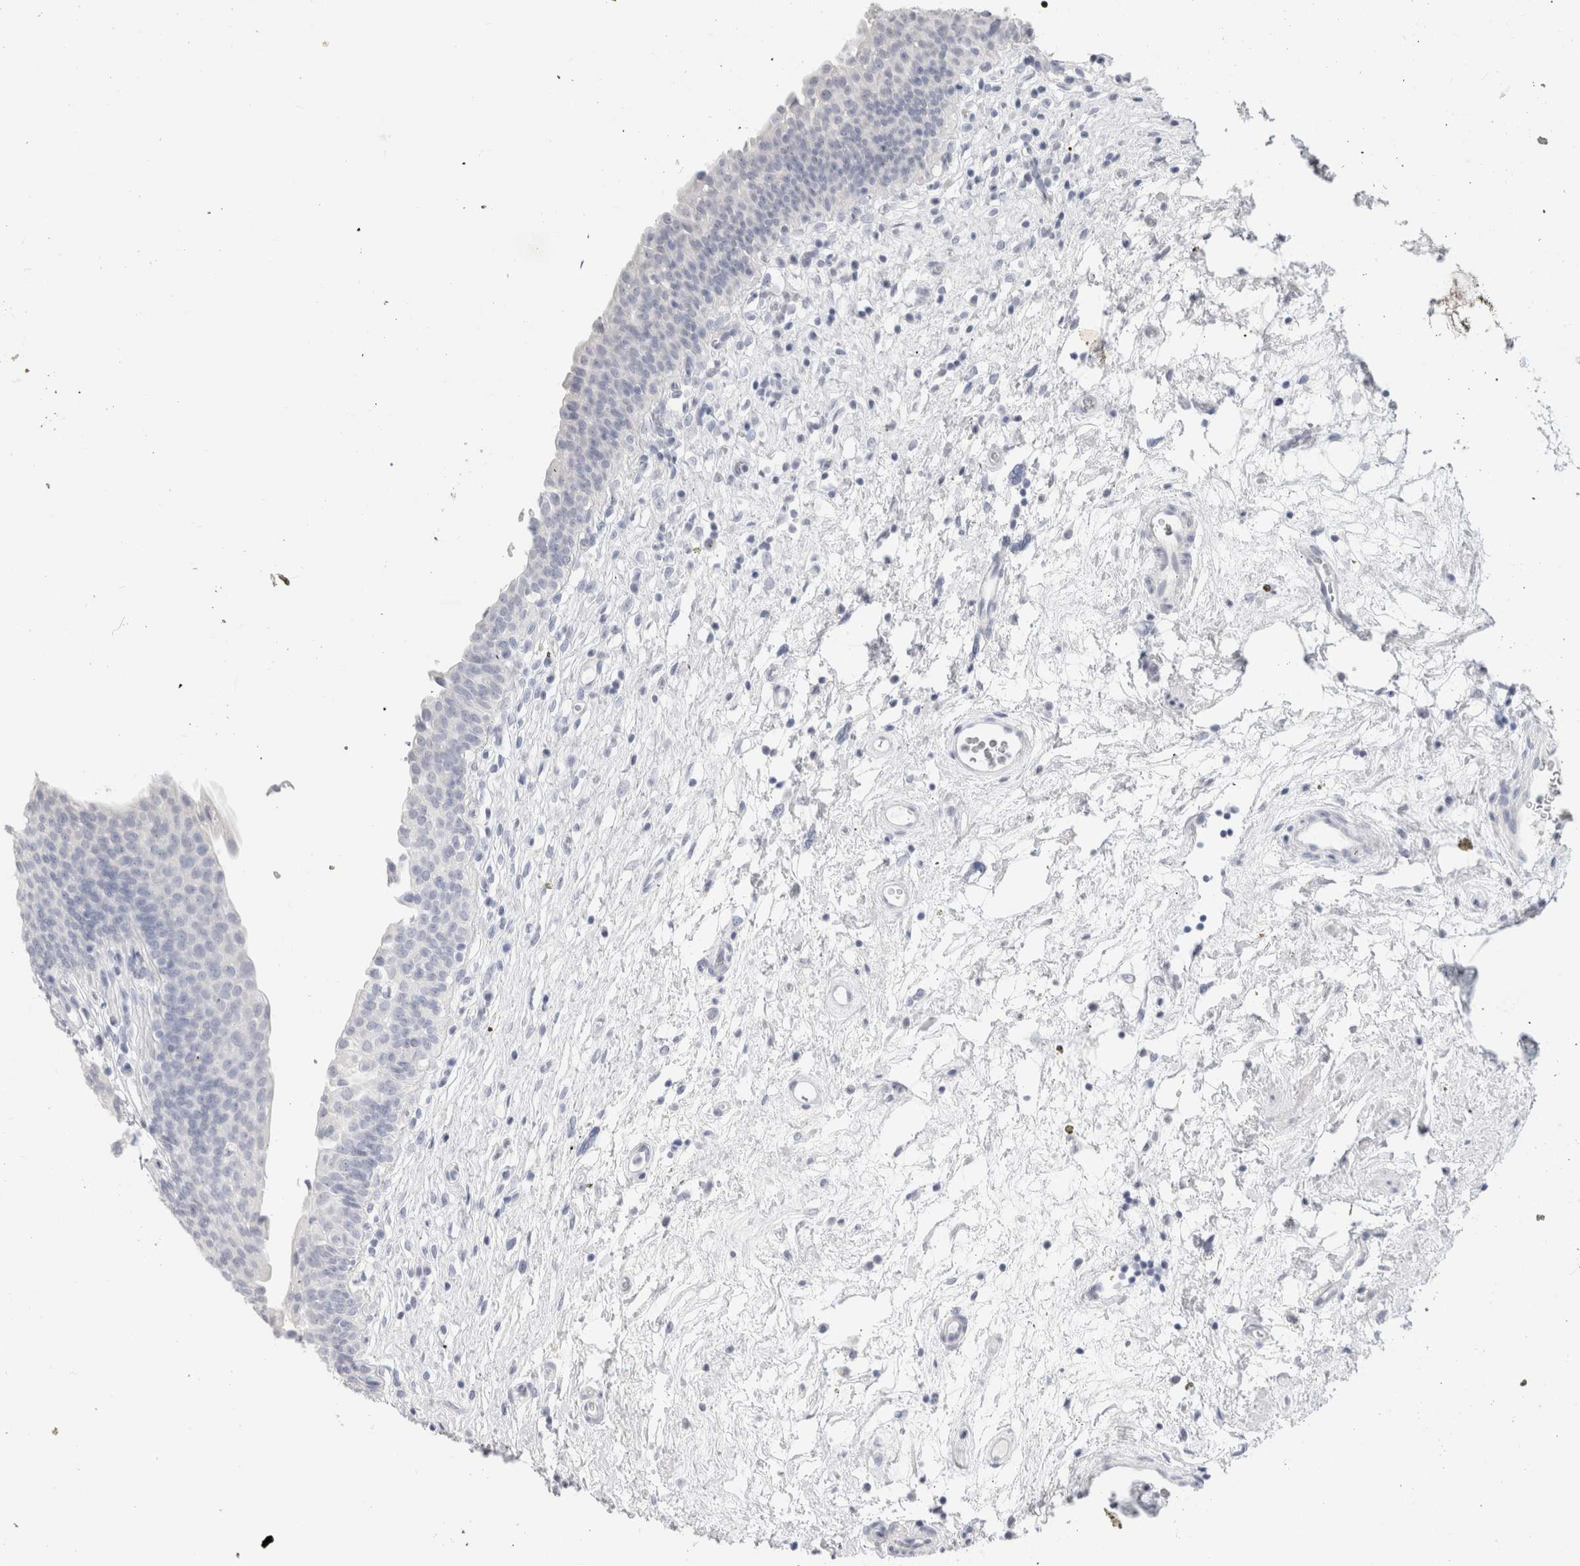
{"staining": {"intensity": "negative", "quantity": "none", "location": "none"}, "tissue": "urinary bladder", "cell_type": "Urothelial cells", "image_type": "normal", "snomed": [{"axis": "morphology", "description": "Normal tissue, NOS"}, {"axis": "topography", "description": "Urinary bladder"}], "caption": "Immunohistochemistry (IHC) photomicrograph of normal human urinary bladder stained for a protein (brown), which shows no expression in urothelial cells.", "gene": "SLC6A1", "patient": {"sex": "male", "age": 83}}